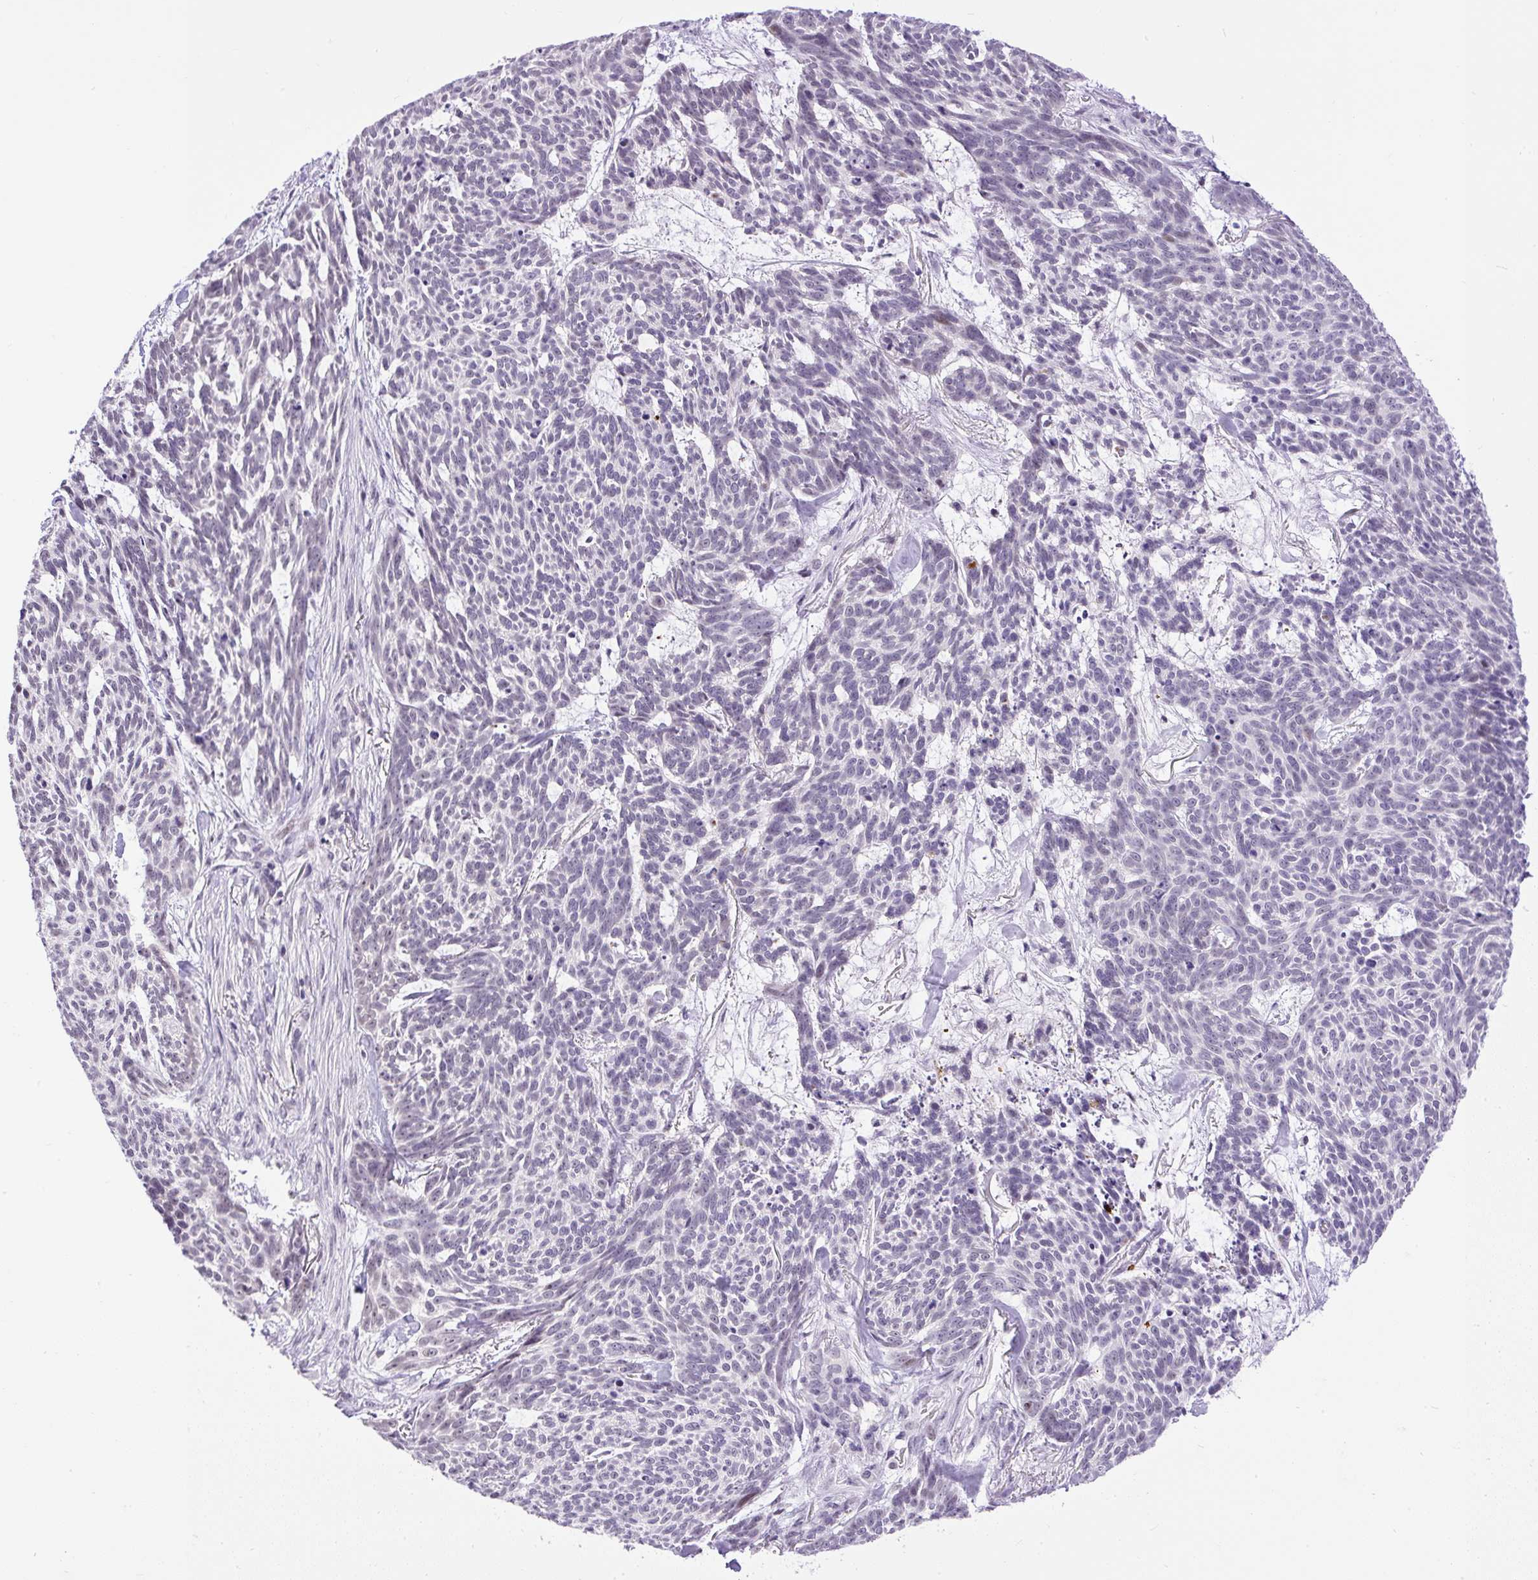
{"staining": {"intensity": "negative", "quantity": "none", "location": "none"}, "tissue": "skin cancer", "cell_type": "Tumor cells", "image_type": "cancer", "snomed": [{"axis": "morphology", "description": "Basal cell carcinoma"}, {"axis": "topography", "description": "Skin"}], "caption": "This is an immunohistochemistry (IHC) image of human basal cell carcinoma (skin). There is no positivity in tumor cells.", "gene": "WNT10B", "patient": {"sex": "female", "age": 93}}